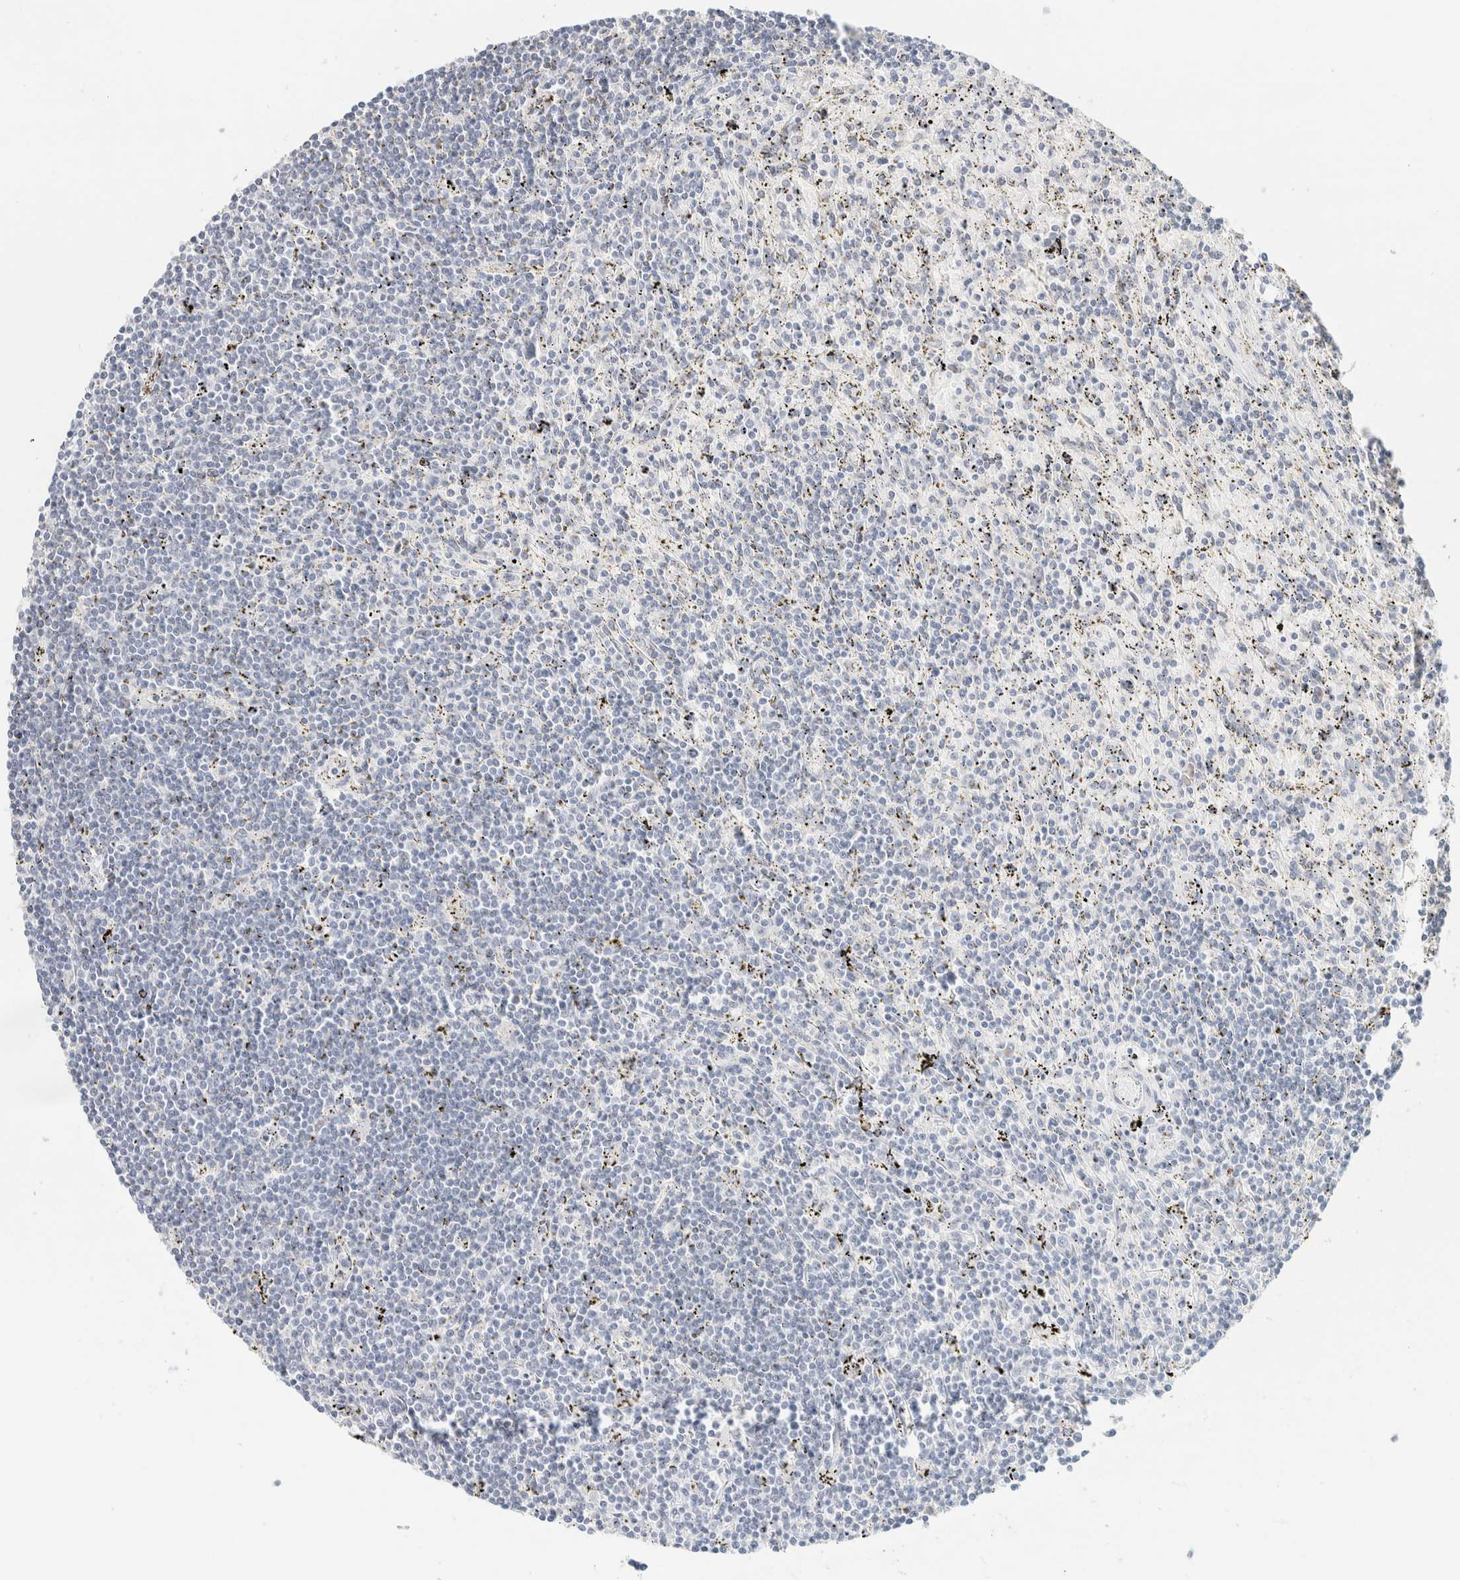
{"staining": {"intensity": "negative", "quantity": "none", "location": "none"}, "tissue": "lymphoma", "cell_type": "Tumor cells", "image_type": "cancer", "snomed": [{"axis": "morphology", "description": "Malignant lymphoma, non-Hodgkin's type, Low grade"}, {"axis": "topography", "description": "Spleen"}], "caption": "An immunohistochemistry micrograph of lymphoma is shown. There is no staining in tumor cells of lymphoma.", "gene": "SPNS3", "patient": {"sex": "male", "age": 76}}